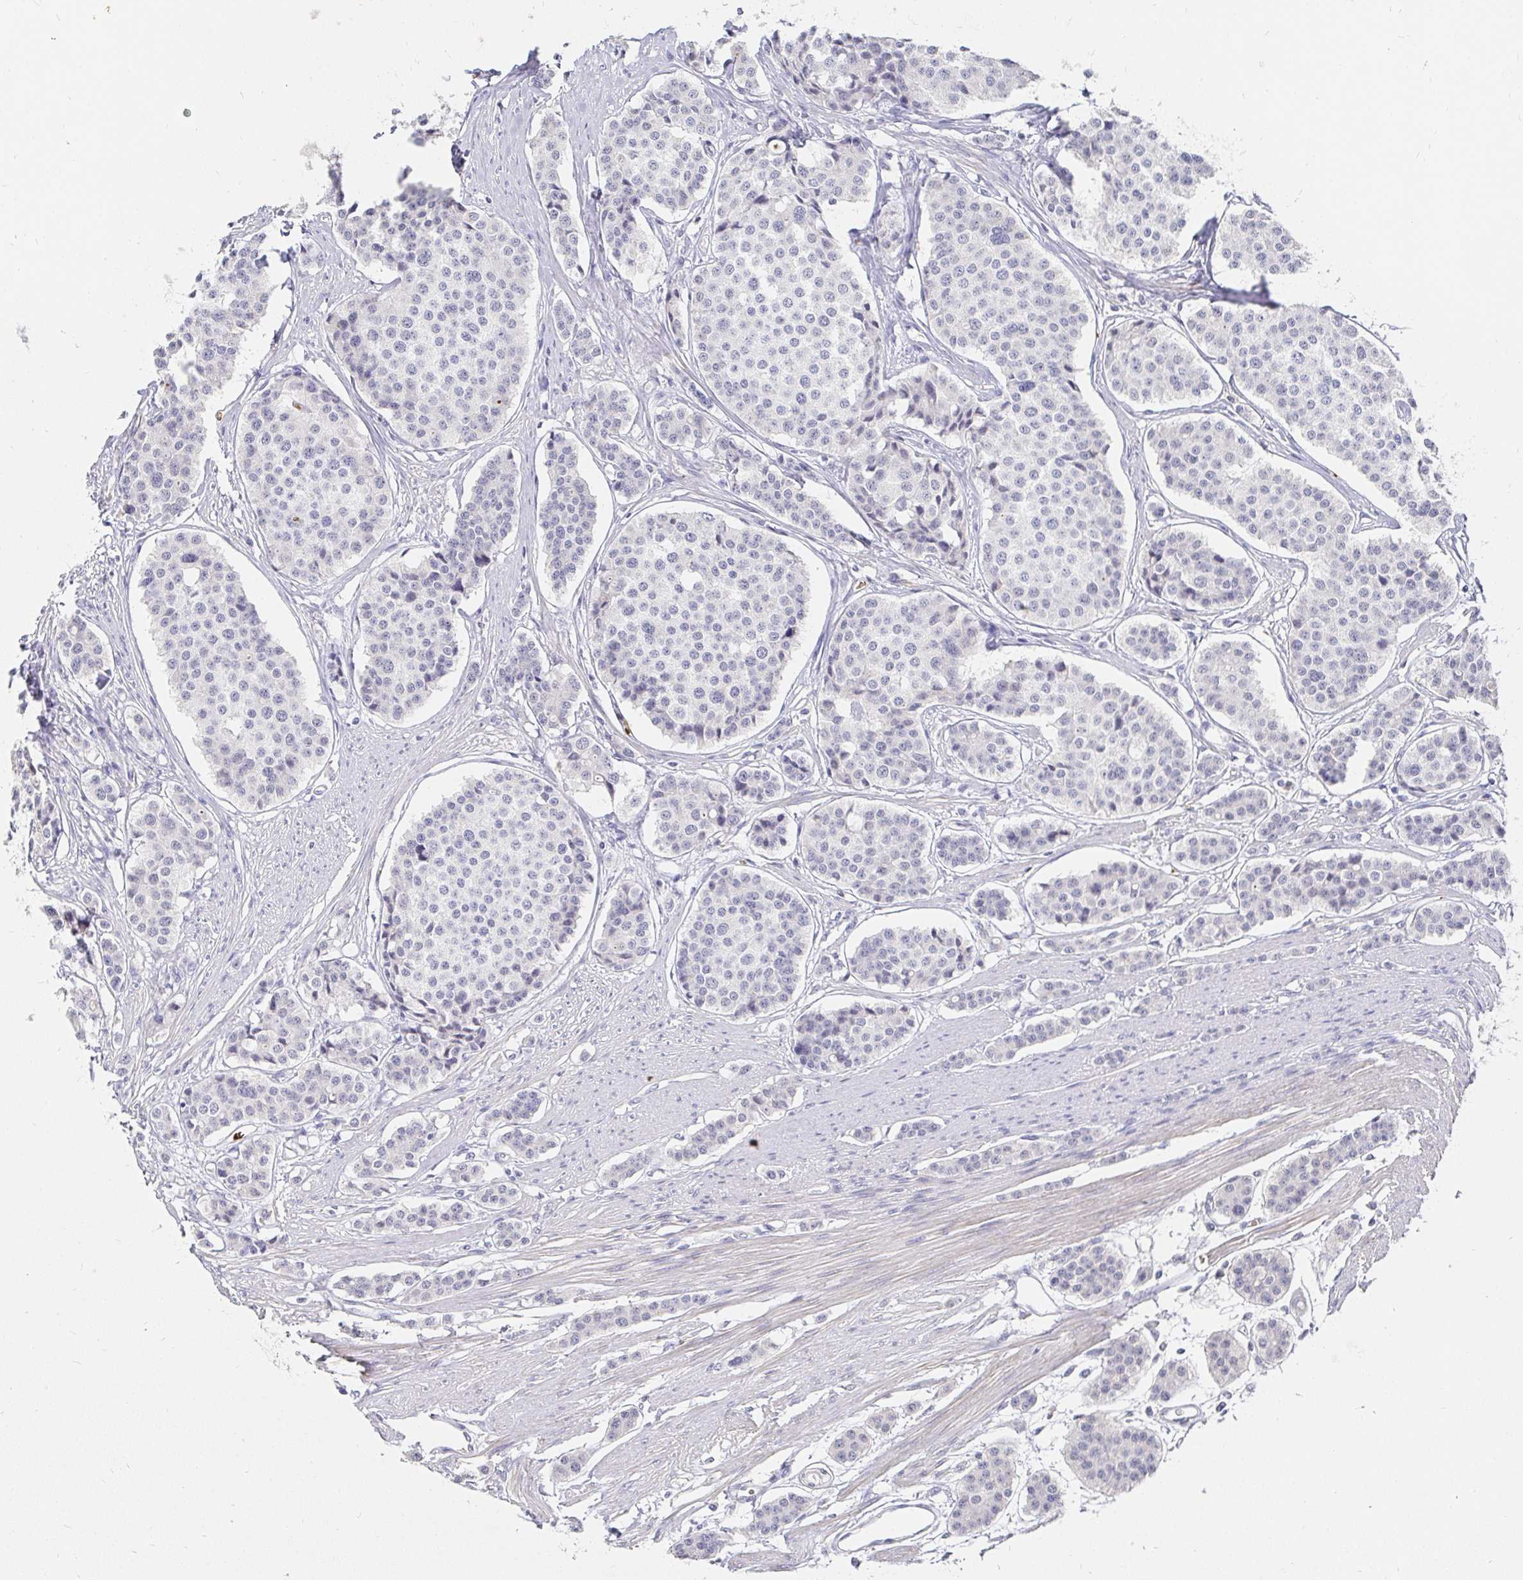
{"staining": {"intensity": "negative", "quantity": "none", "location": "none"}, "tissue": "carcinoid", "cell_type": "Tumor cells", "image_type": "cancer", "snomed": [{"axis": "morphology", "description": "Carcinoid, malignant, NOS"}, {"axis": "topography", "description": "Small intestine"}], "caption": "IHC of carcinoid (malignant) displays no positivity in tumor cells. (DAB (3,3'-diaminobenzidine) immunohistochemistry (IHC) with hematoxylin counter stain).", "gene": "FGF21", "patient": {"sex": "male", "age": 60}}